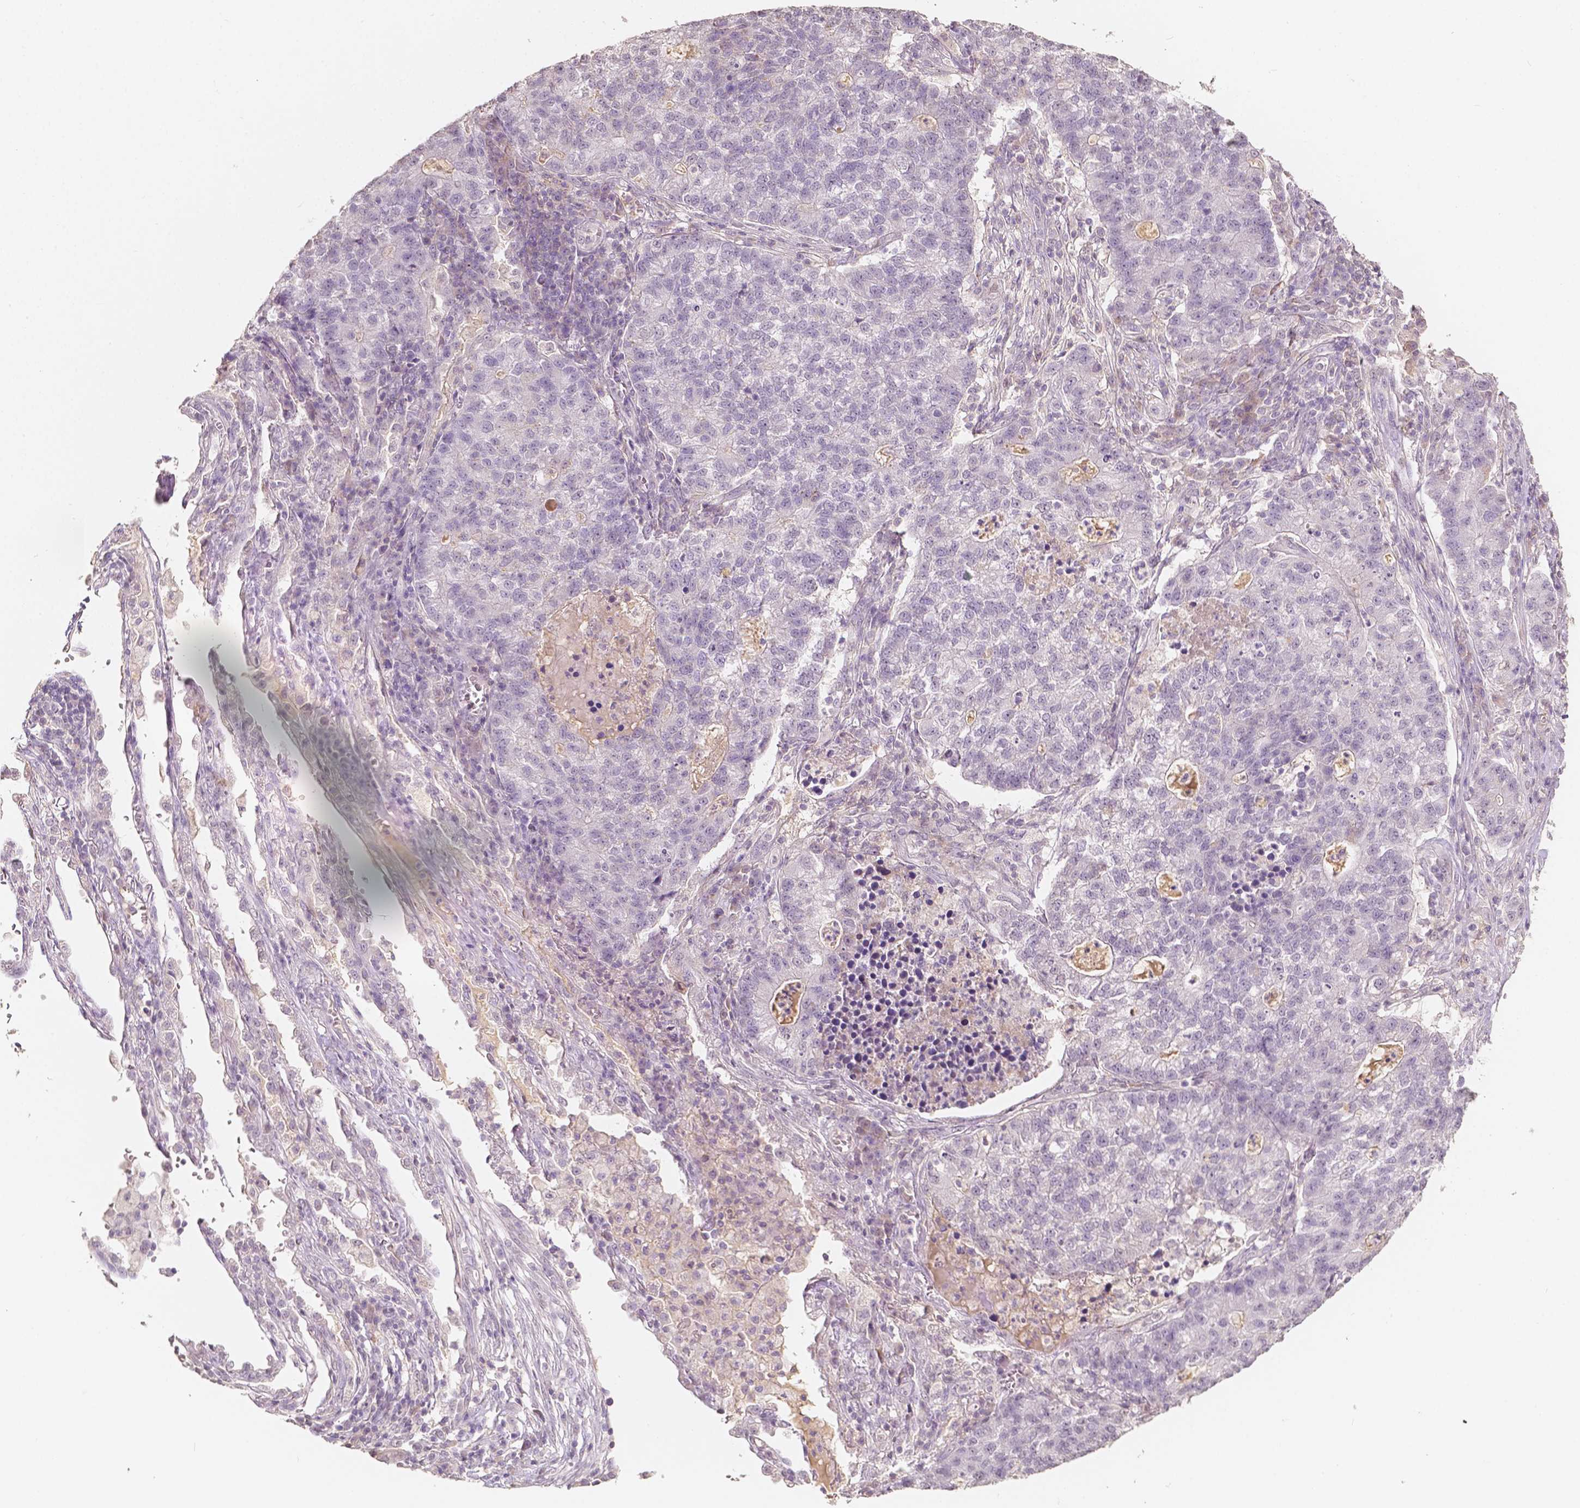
{"staining": {"intensity": "negative", "quantity": "none", "location": "none"}, "tissue": "lung cancer", "cell_type": "Tumor cells", "image_type": "cancer", "snomed": [{"axis": "morphology", "description": "Adenocarcinoma, NOS"}, {"axis": "topography", "description": "Lung"}], "caption": "Human adenocarcinoma (lung) stained for a protein using immunohistochemistry (IHC) shows no expression in tumor cells.", "gene": "SOX15", "patient": {"sex": "male", "age": 57}}